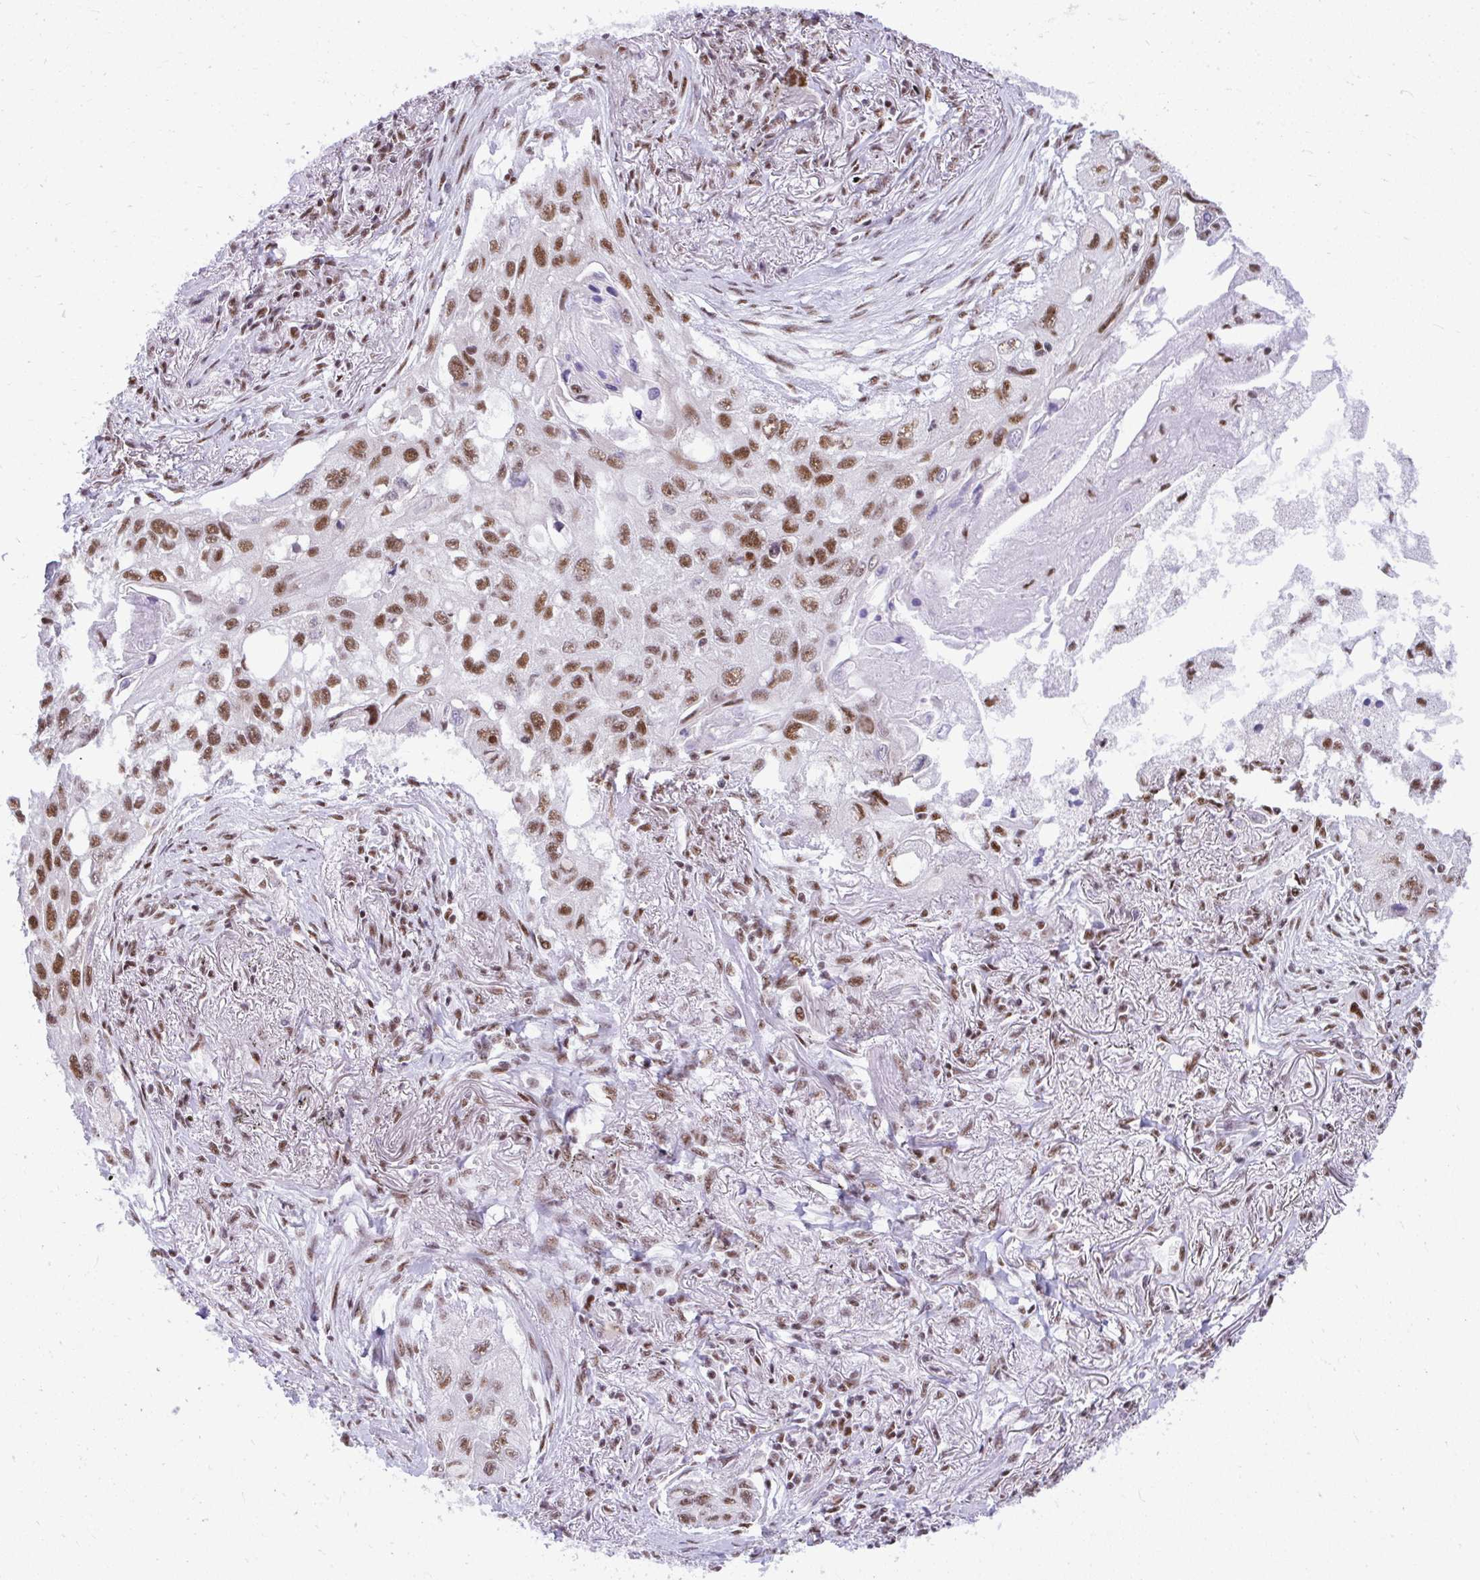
{"staining": {"intensity": "moderate", "quantity": ">75%", "location": "nuclear"}, "tissue": "lung cancer", "cell_type": "Tumor cells", "image_type": "cancer", "snomed": [{"axis": "morphology", "description": "Squamous cell carcinoma, NOS"}, {"axis": "topography", "description": "Lung"}], "caption": "Immunohistochemistry (IHC) of lung cancer (squamous cell carcinoma) reveals medium levels of moderate nuclear staining in approximately >75% of tumor cells.", "gene": "PRPF19", "patient": {"sex": "male", "age": 75}}